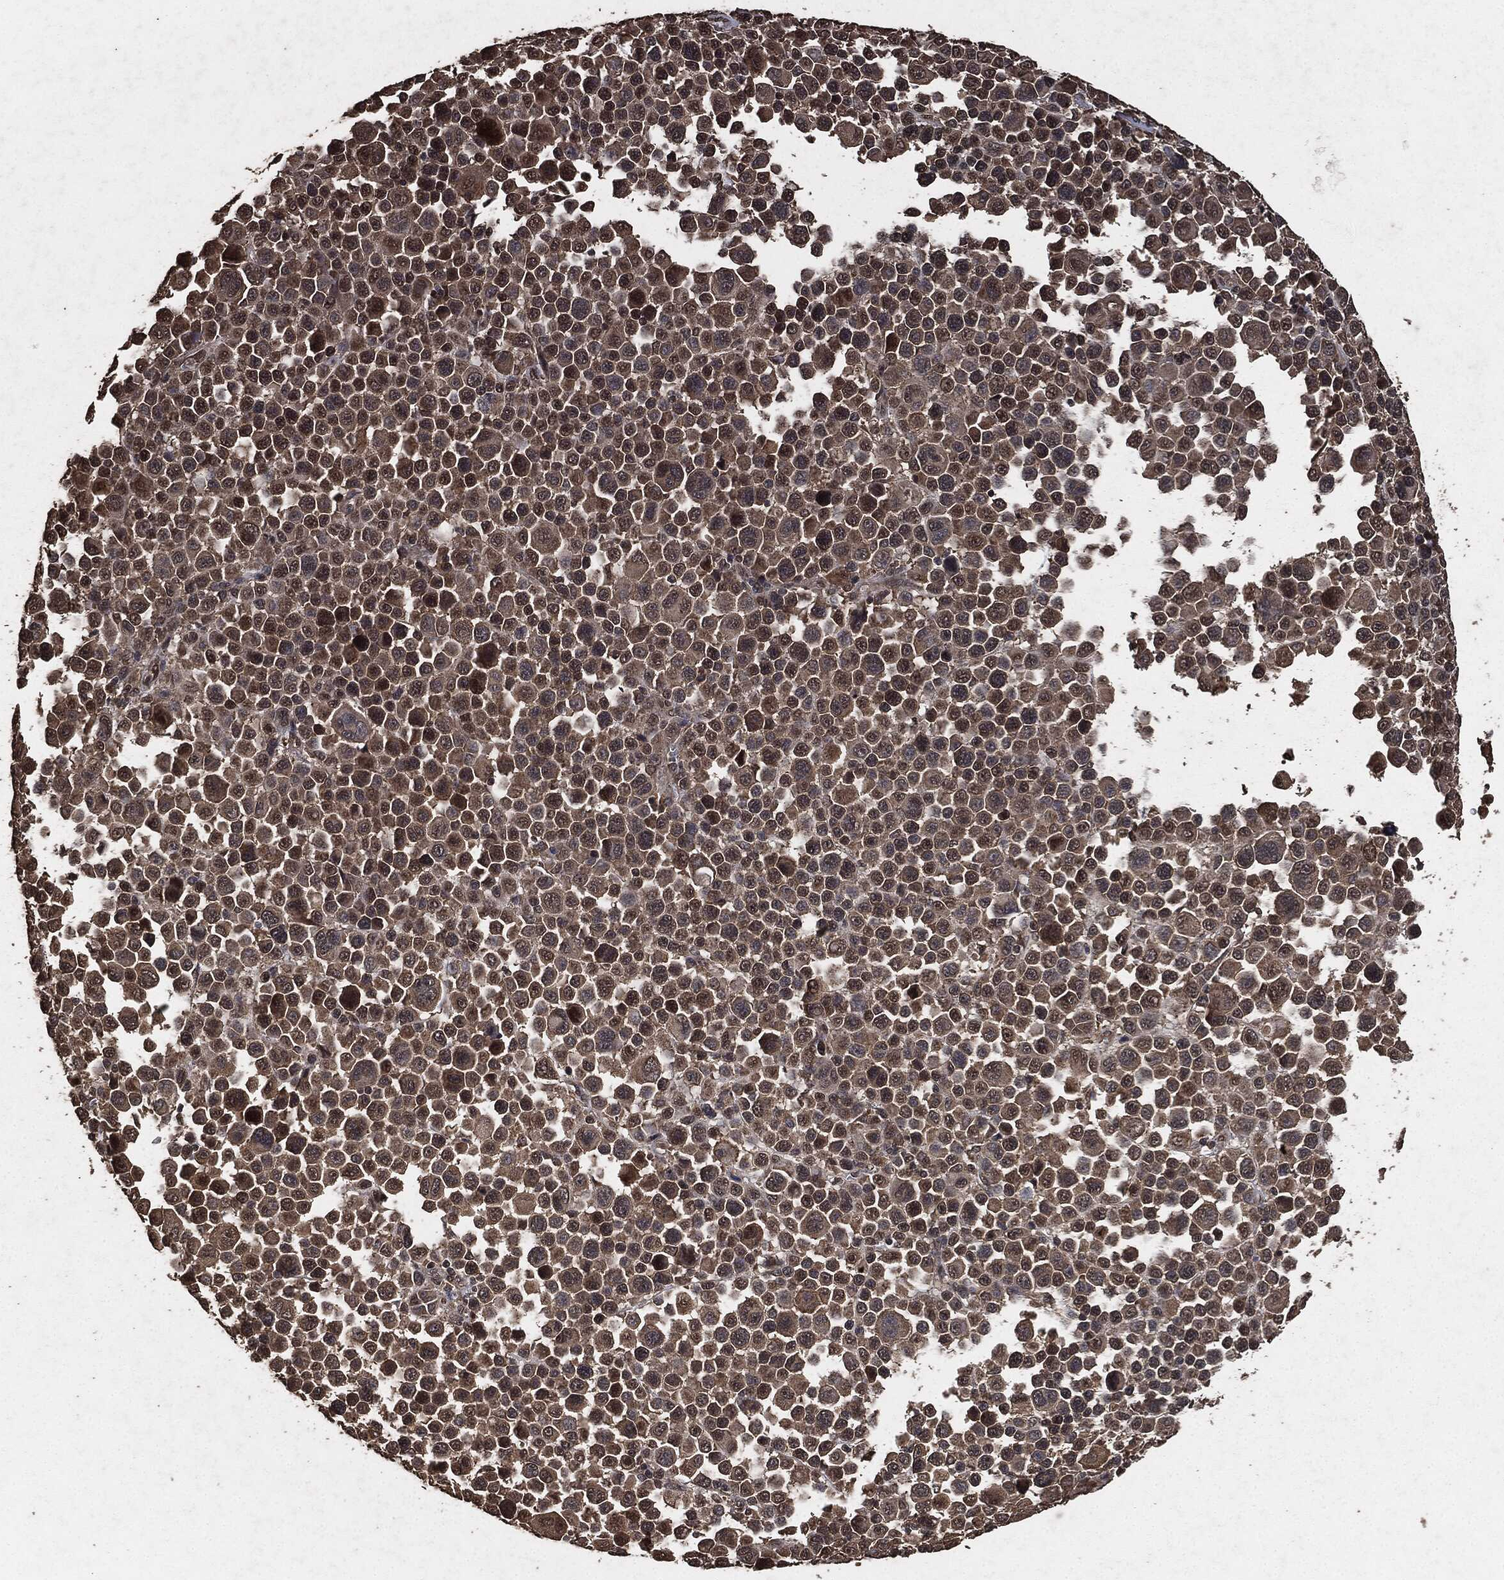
{"staining": {"intensity": "moderate", "quantity": ">75%", "location": "cytoplasmic/membranous"}, "tissue": "melanoma", "cell_type": "Tumor cells", "image_type": "cancer", "snomed": [{"axis": "morphology", "description": "Malignant melanoma, NOS"}, {"axis": "topography", "description": "Skin"}], "caption": "This is an image of immunohistochemistry (IHC) staining of malignant melanoma, which shows moderate staining in the cytoplasmic/membranous of tumor cells.", "gene": "AKT1S1", "patient": {"sex": "female", "age": 57}}